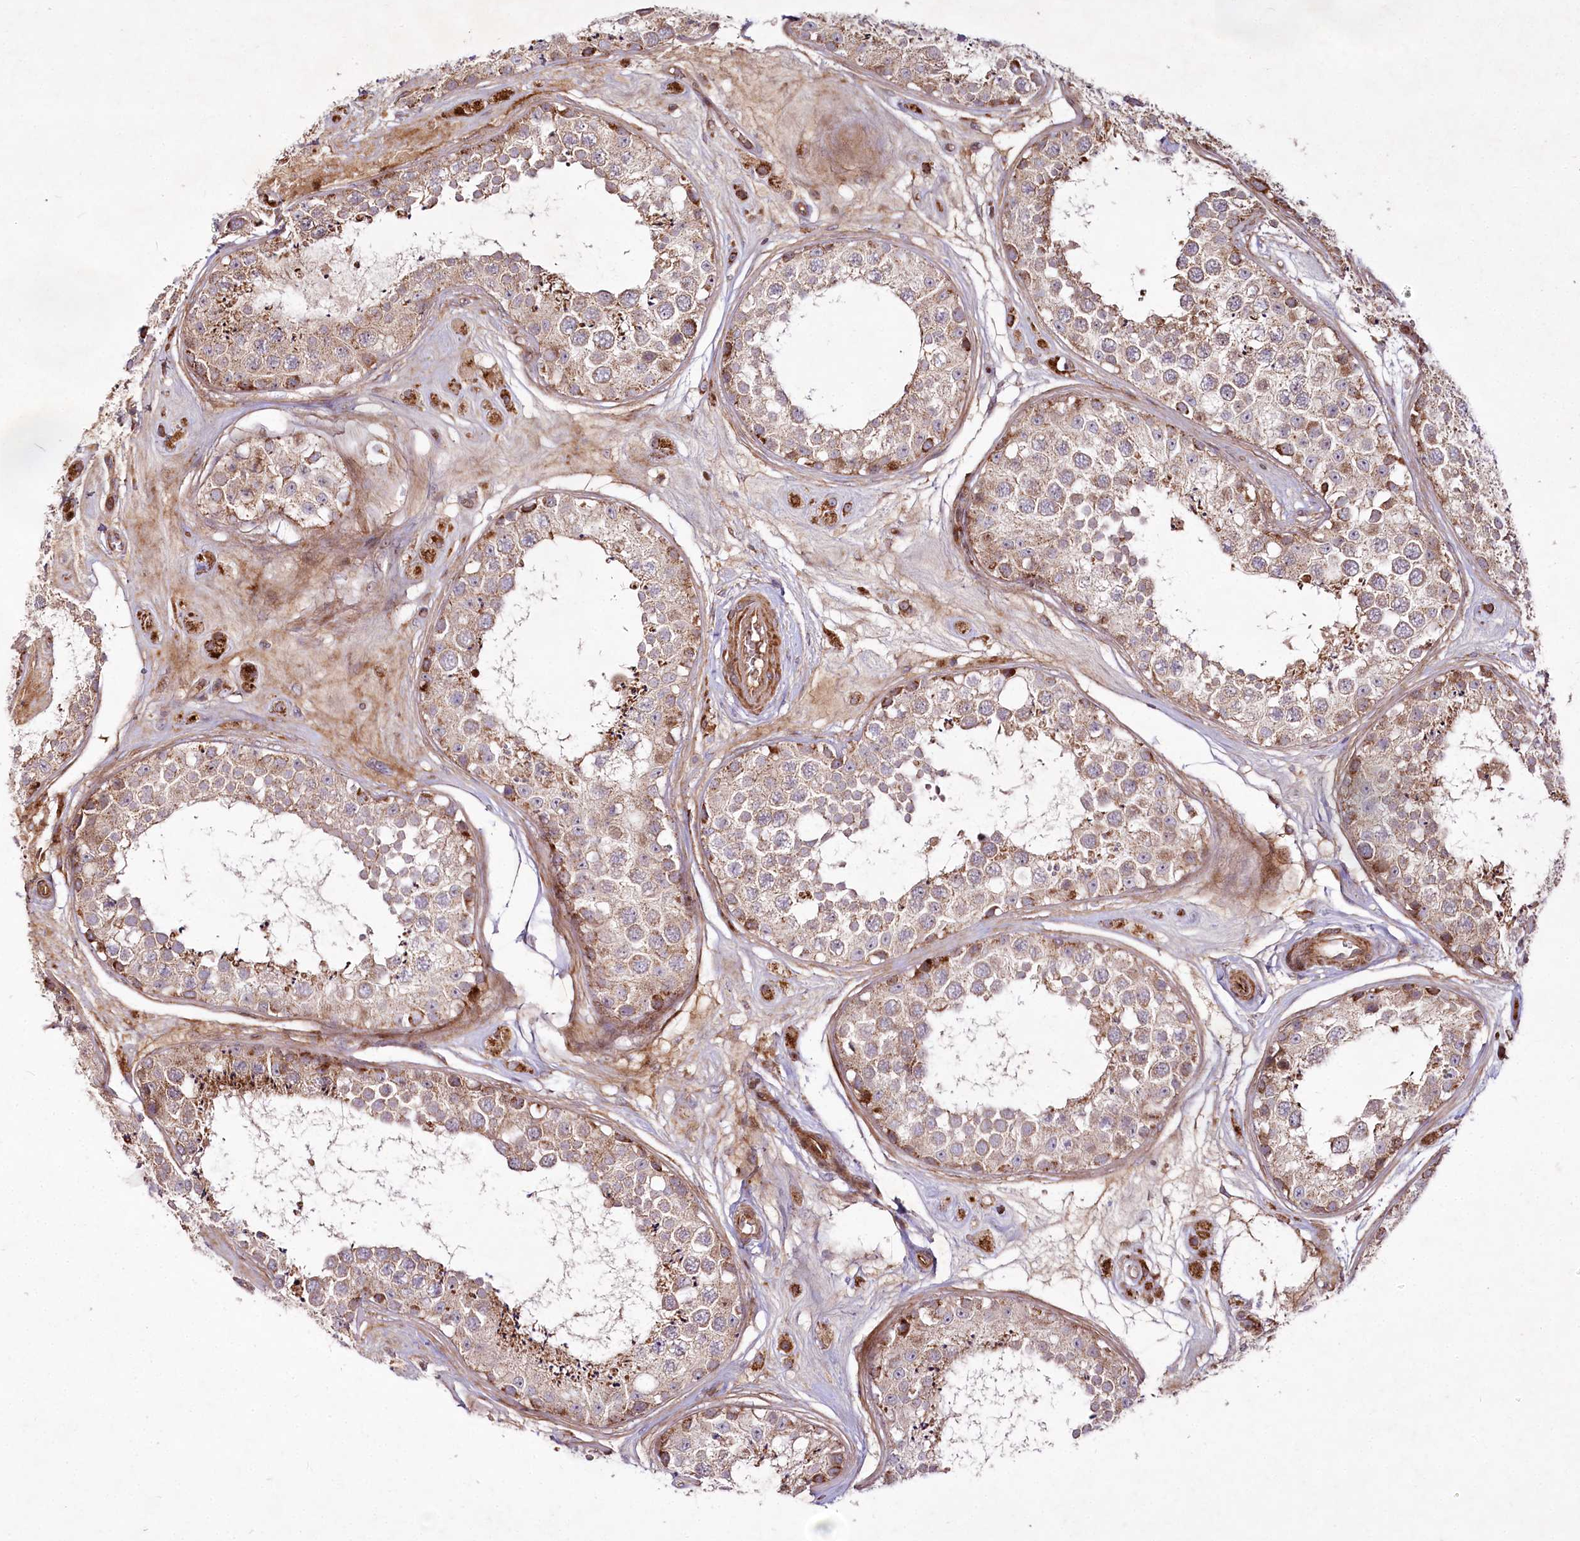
{"staining": {"intensity": "moderate", "quantity": ">75%", "location": "cytoplasmic/membranous"}, "tissue": "testis", "cell_type": "Cells in seminiferous ducts", "image_type": "normal", "snomed": [{"axis": "morphology", "description": "Normal tissue, NOS"}, {"axis": "topography", "description": "Testis"}], "caption": "The image shows immunohistochemical staining of unremarkable testis. There is moderate cytoplasmic/membranous staining is appreciated in about >75% of cells in seminiferous ducts.", "gene": "PSTK", "patient": {"sex": "male", "age": 25}}